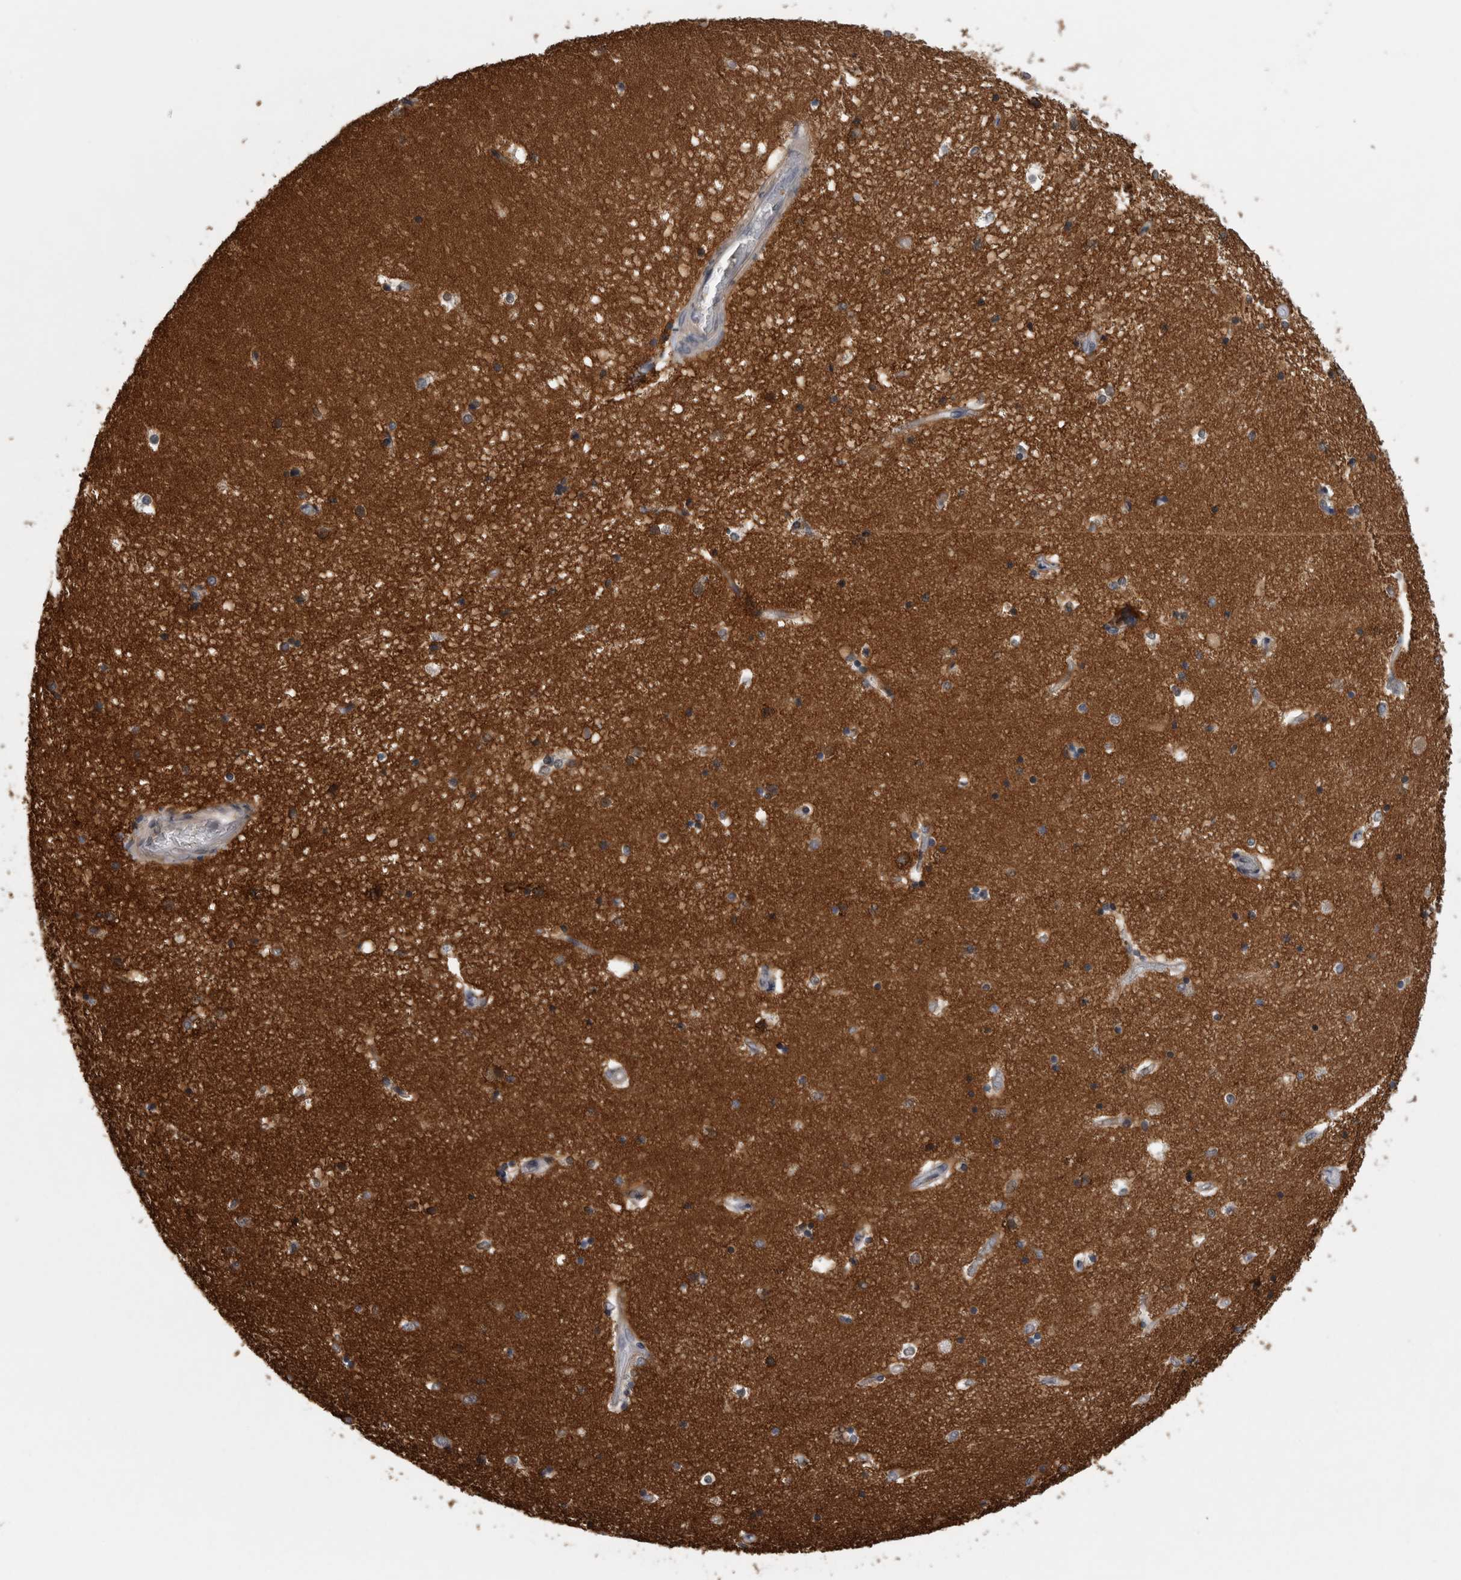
{"staining": {"intensity": "moderate", "quantity": "<25%", "location": "cytoplasmic/membranous"}, "tissue": "hippocampus", "cell_type": "Glial cells", "image_type": "normal", "snomed": [{"axis": "morphology", "description": "Normal tissue, NOS"}, {"axis": "topography", "description": "Hippocampus"}], "caption": "The photomicrograph displays a brown stain indicating the presence of a protein in the cytoplasmic/membranous of glial cells in hippocampus. The staining was performed using DAB (3,3'-diaminobenzidine) to visualize the protein expression in brown, while the nuclei were stained in blue with hematoxylin (Magnification: 20x).", "gene": "PEBP4", "patient": {"sex": "male", "age": 45}}